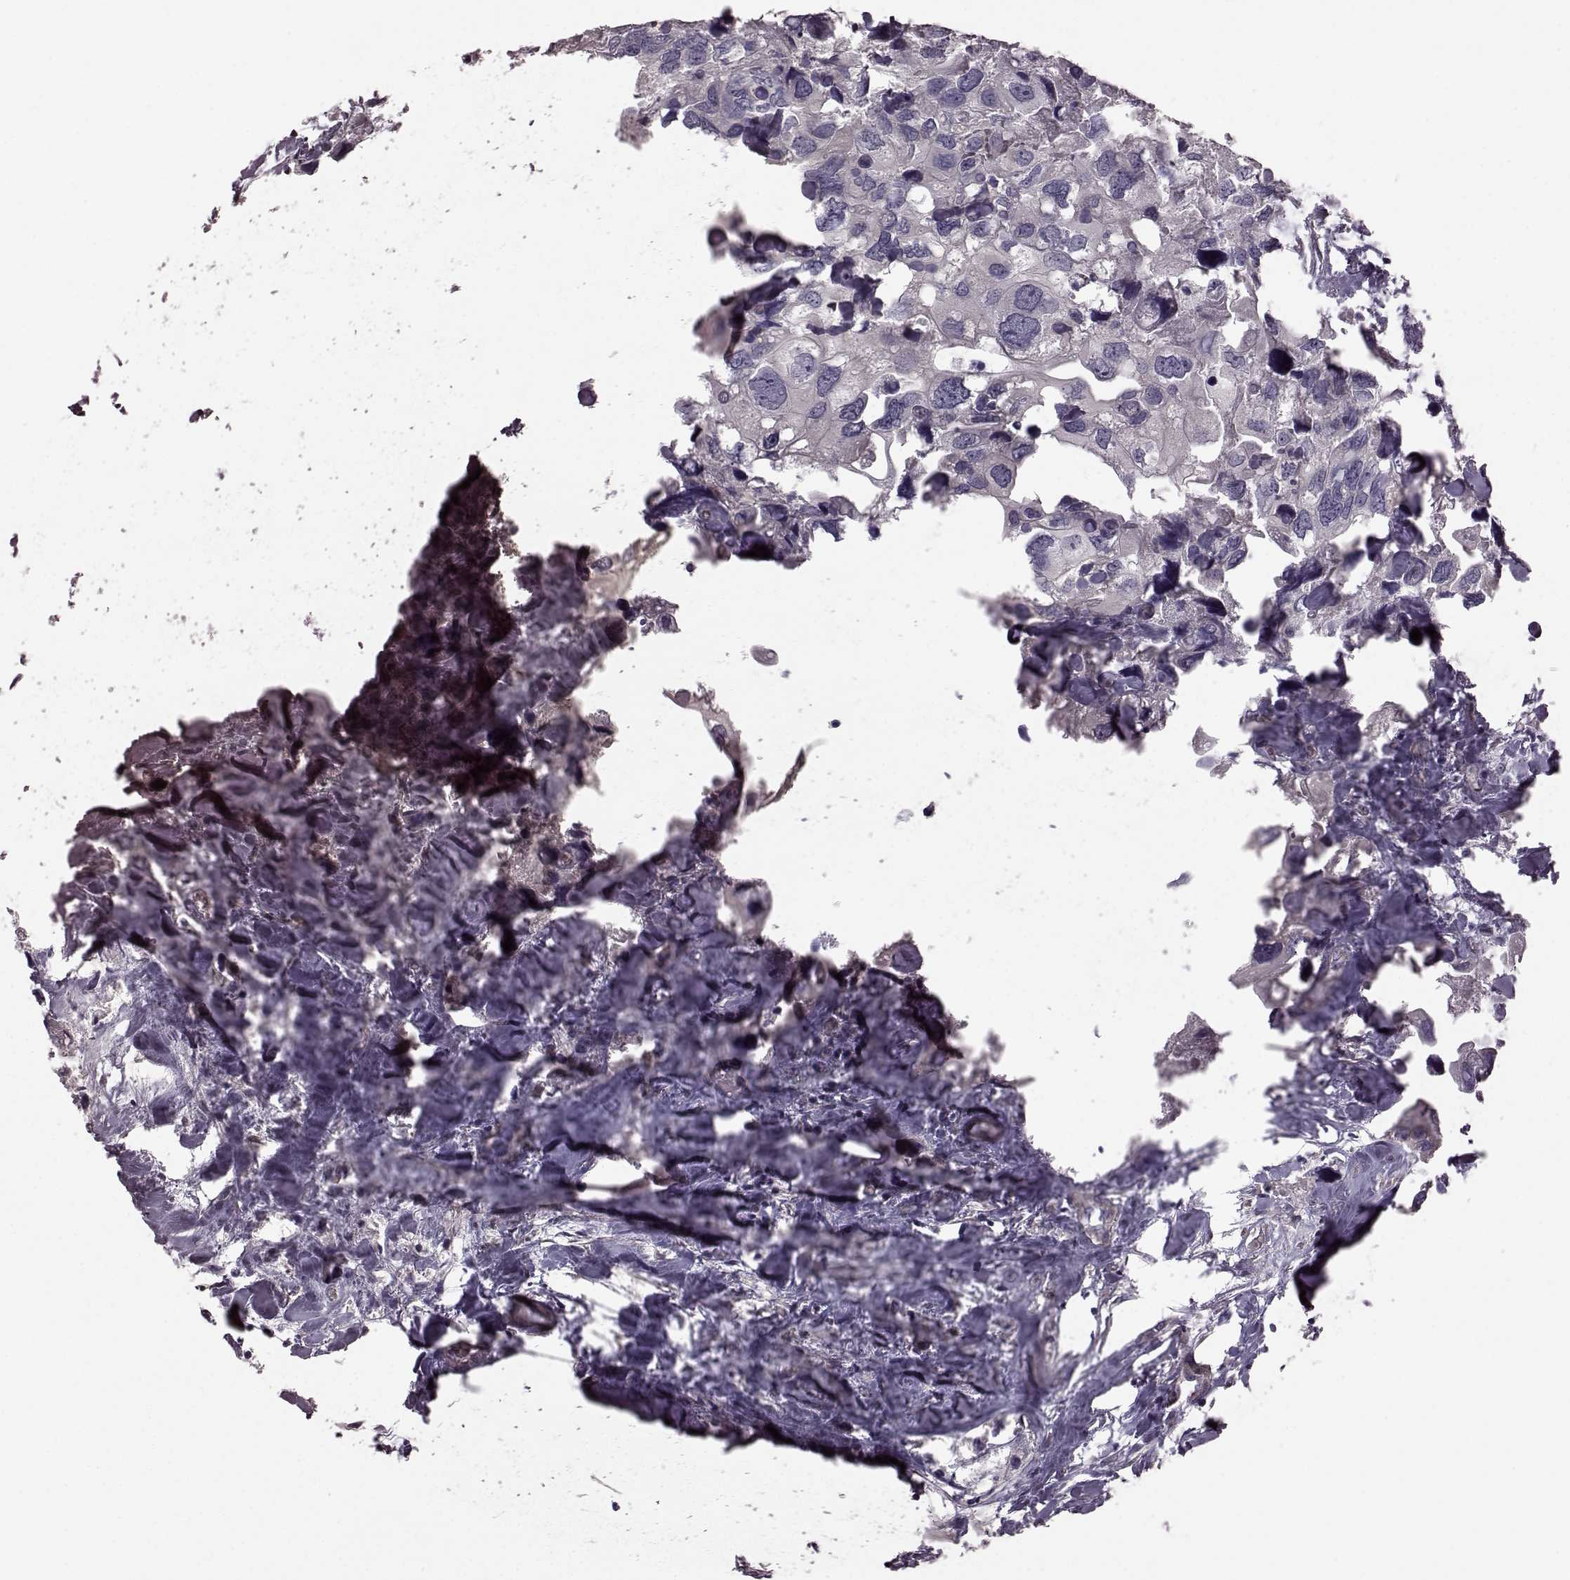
{"staining": {"intensity": "negative", "quantity": "none", "location": "none"}, "tissue": "urothelial cancer", "cell_type": "Tumor cells", "image_type": "cancer", "snomed": [{"axis": "morphology", "description": "Urothelial carcinoma, High grade"}, {"axis": "topography", "description": "Urinary bladder"}], "caption": "Tumor cells show no significant protein staining in high-grade urothelial carcinoma.", "gene": "GRK1", "patient": {"sex": "male", "age": 59}}